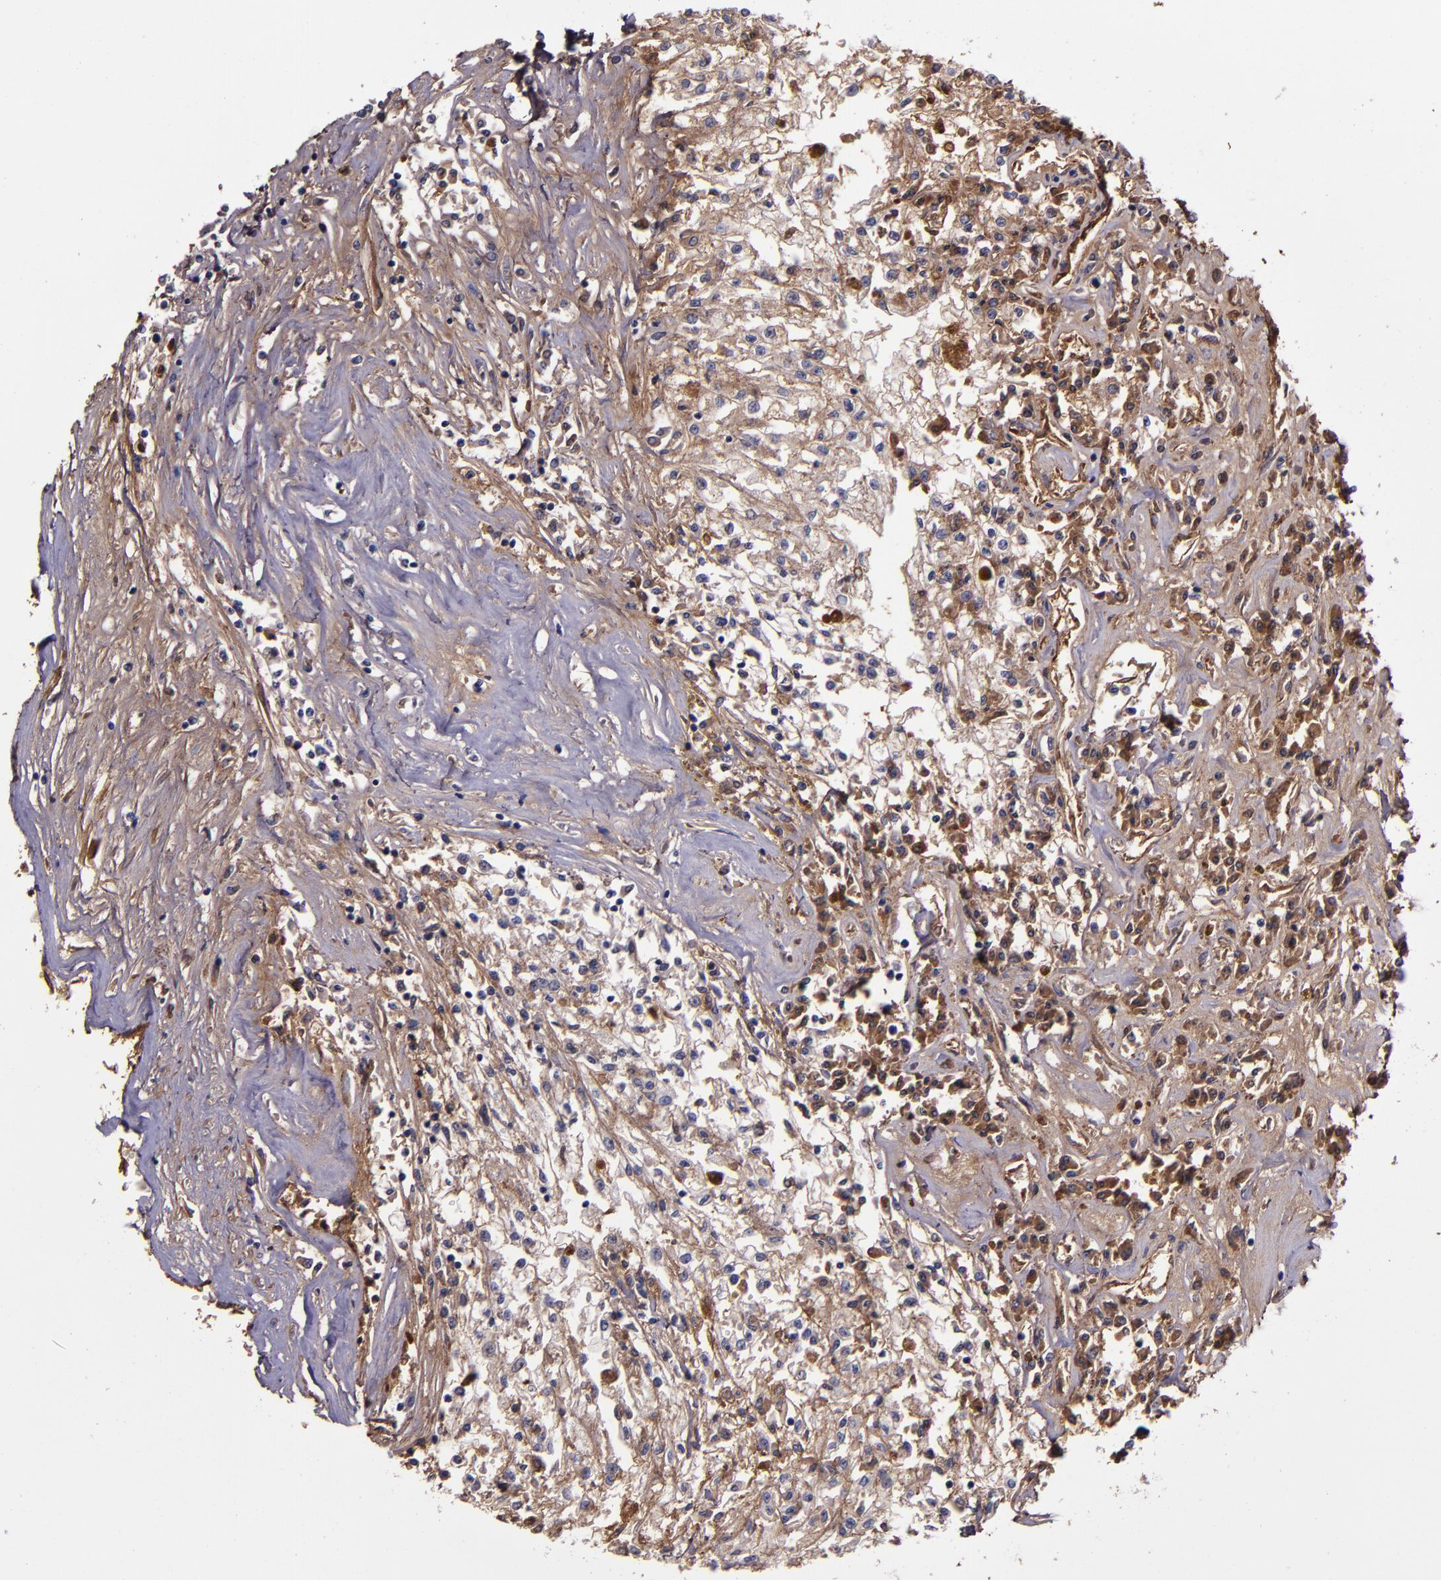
{"staining": {"intensity": "weak", "quantity": ">75%", "location": "cytoplasmic/membranous"}, "tissue": "renal cancer", "cell_type": "Tumor cells", "image_type": "cancer", "snomed": [{"axis": "morphology", "description": "Adenocarcinoma, NOS"}, {"axis": "topography", "description": "Kidney"}], "caption": "Renal adenocarcinoma stained with immunohistochemistry reveals weak cytoplasmic/membranous positivity in about >75% of tumor cells.", "gene": "A2M", "patient": {"sex": "male", "age": 78}}